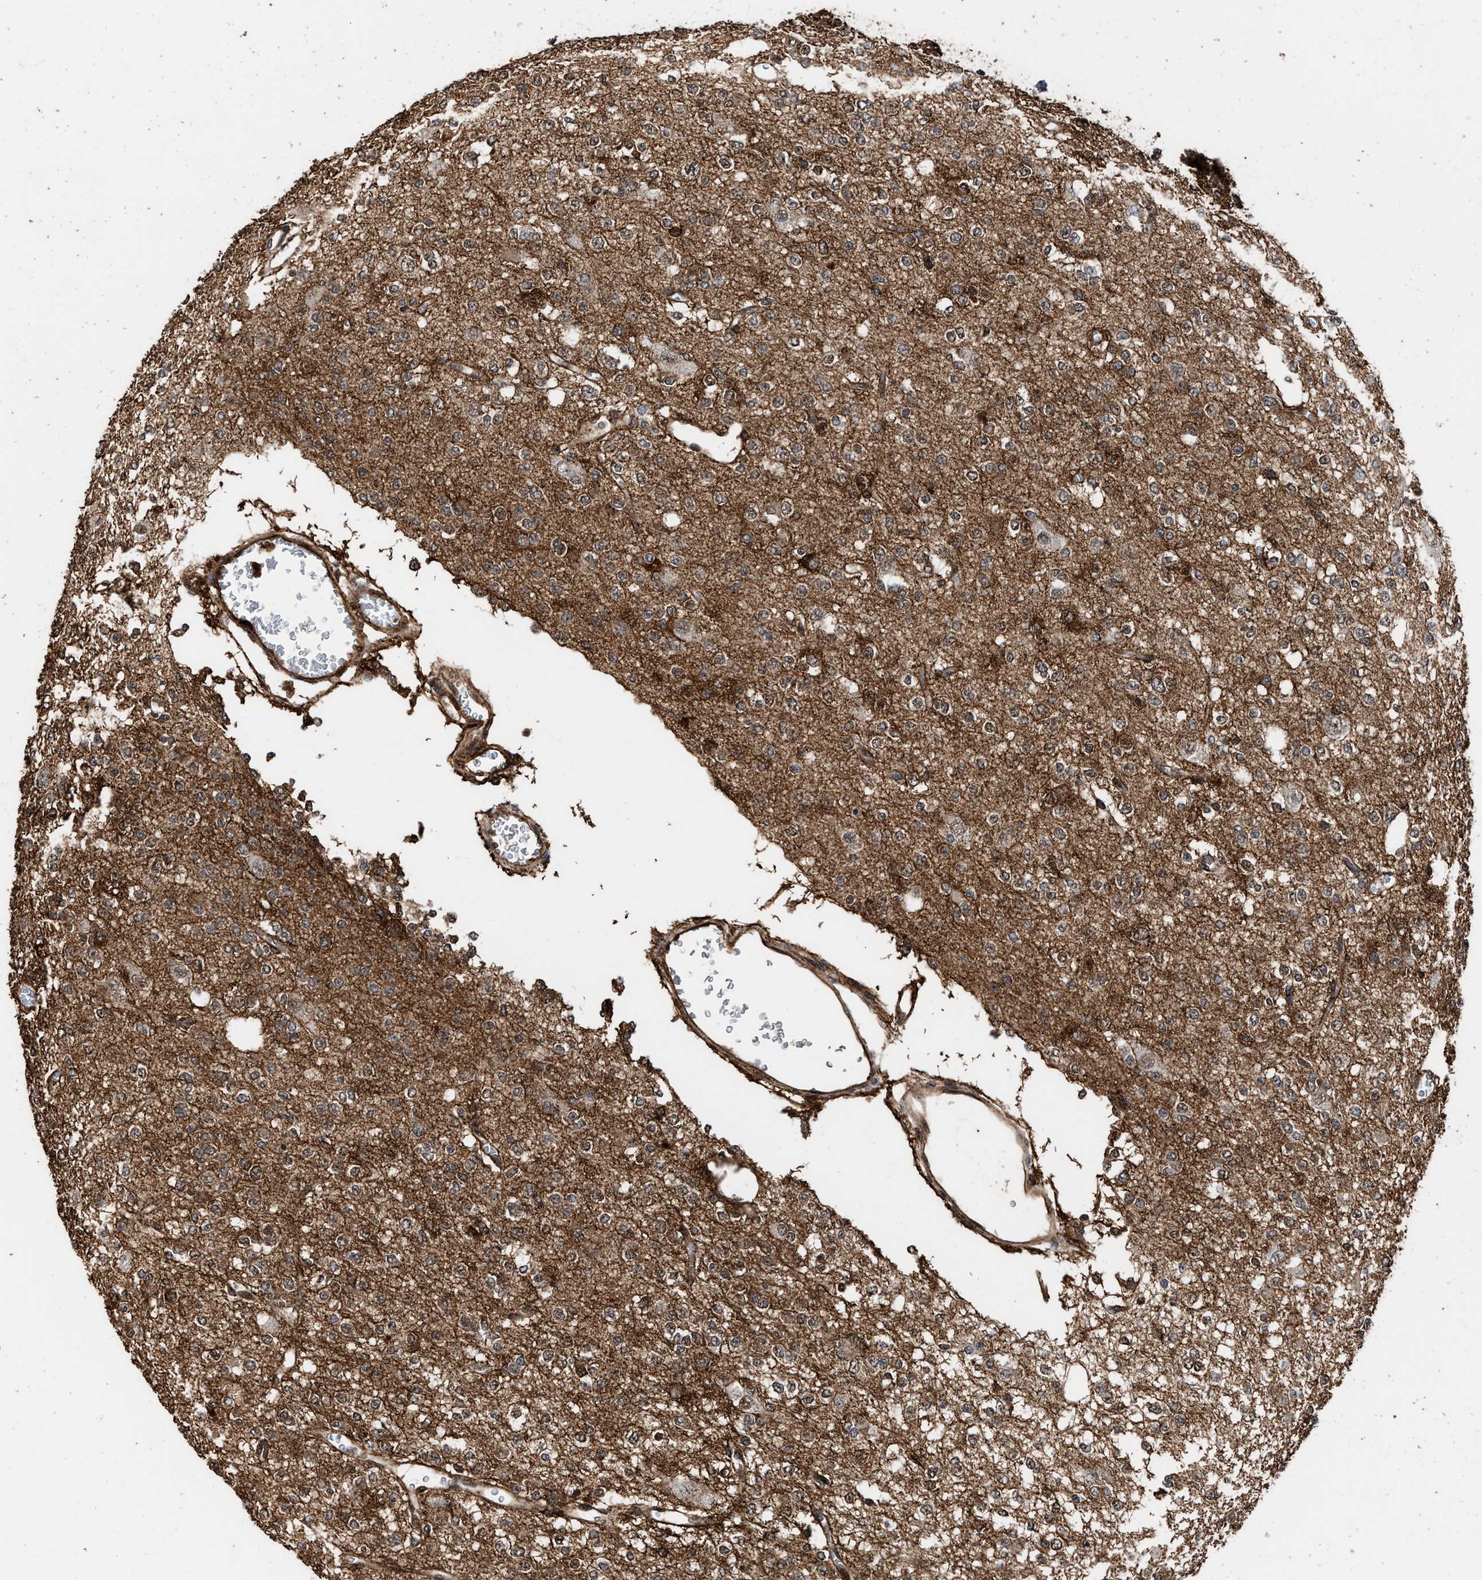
{"staining": {"intensity": "moderate", "quantity": "25%-75%", "location": "cytoplasmic/membranous,nuclear"}, "tissue": "glioma", "cell_type": "Tumor cells", "image_type": "cancer", "snomed": [{"axis": "morphology", "description": "Glioma, malignant, Low grade"}, {"axis": "topography", "description": "Brain"}], "caption": "Protein expression analysis of human malignant glioma (low-grade) reveals moderate cytoplasmic/membranous and nuclear positivity in approximately 25%-75% of tumor cells.", "gene": "SEPTIN2", "patient": {"sex": "male", "age": 38}}